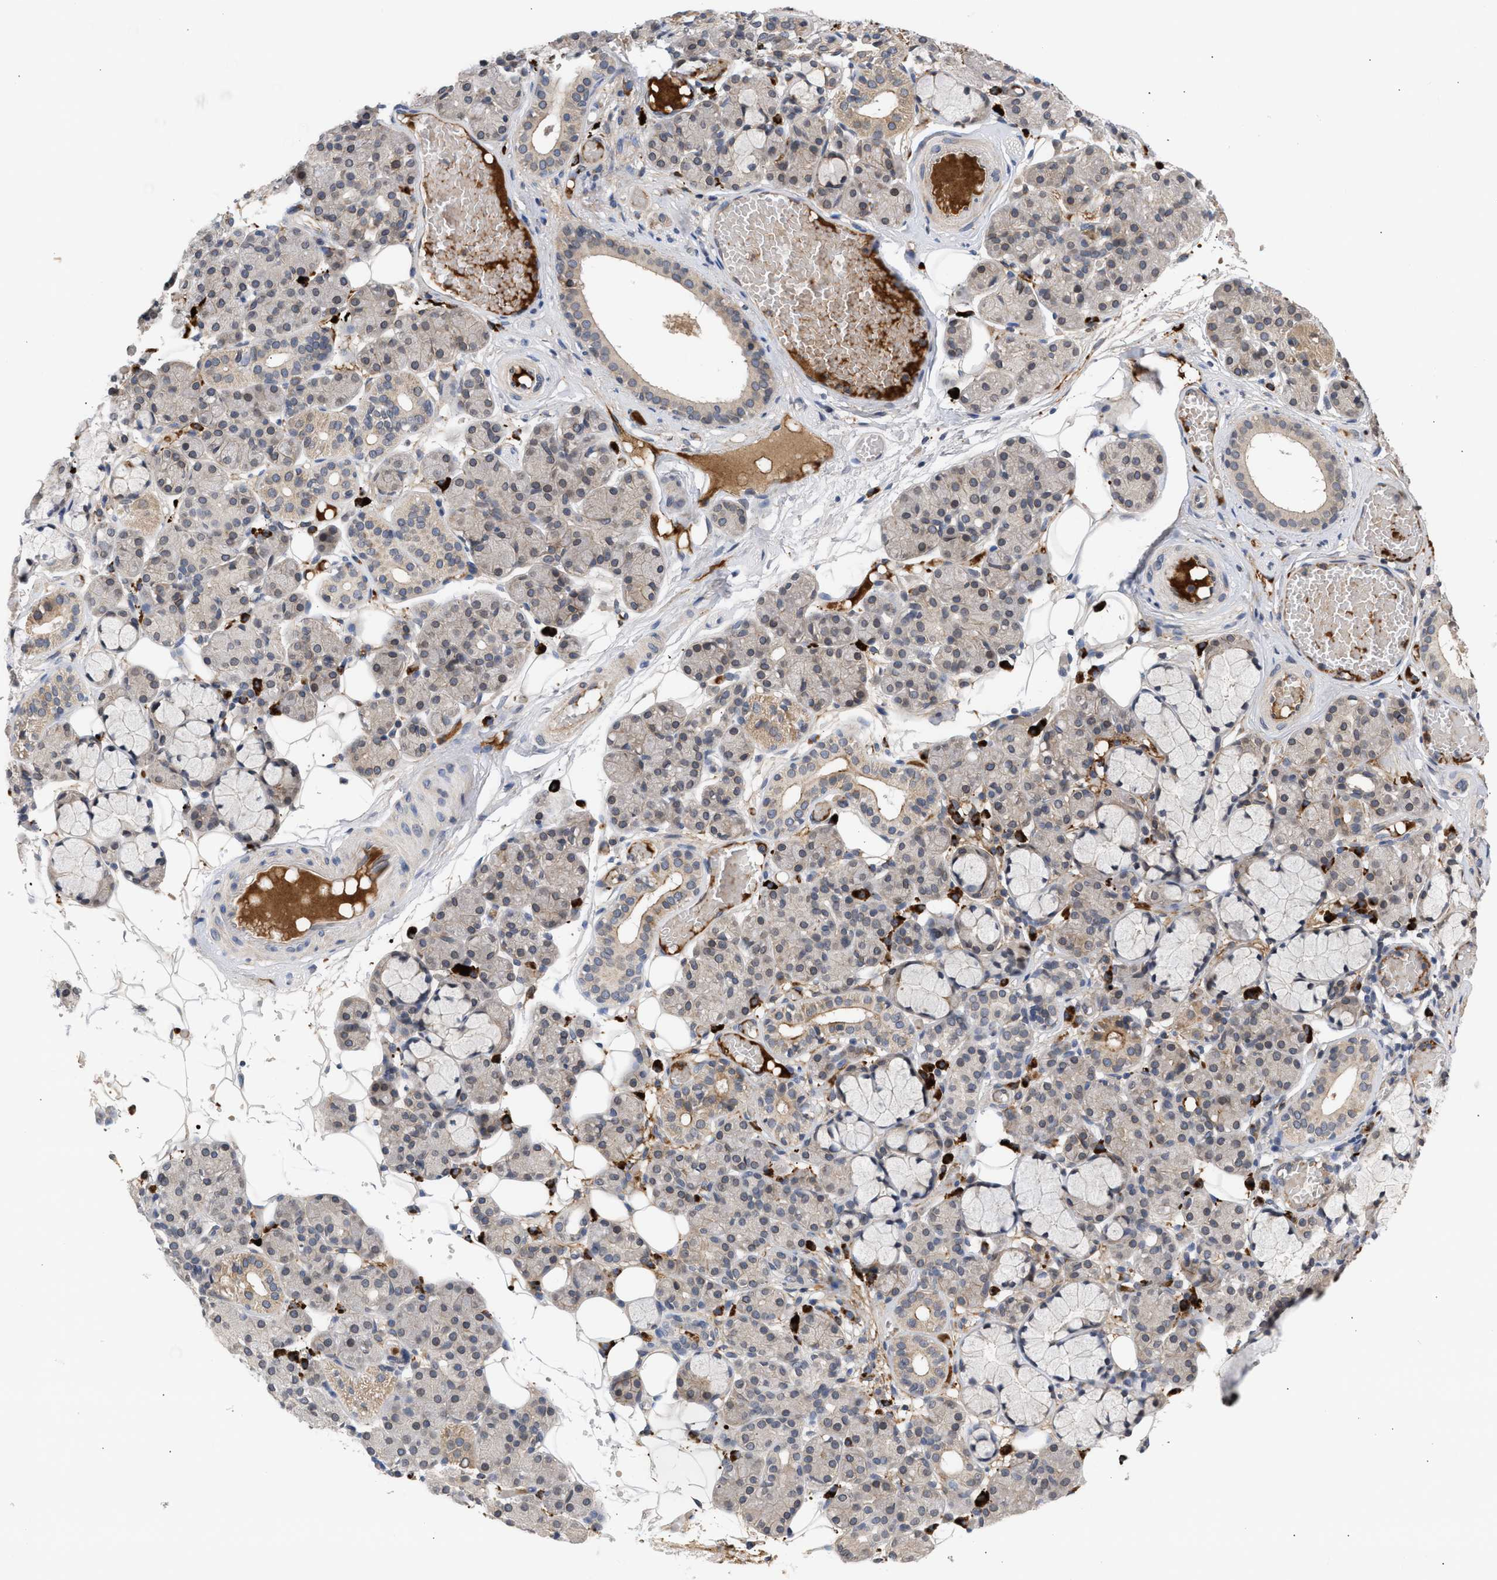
{"staining": {"intensity": "weak", "quantity": "25%-75%", "location": "cytoplasmic/membranous,nuclear"}, "tissue": "salivary gland", "cell_type": "Glandular cells", "image_type": "normal", "snomed": [{"axis": "morphology", "description": "Normal tissue, NOS"}, {"axis": "topography", "description": "Salivary gland"}], "caption": "Immunohistochemical staining of benign human salivary gland displays weak cytoplasmic/membranous,nuclear protein staining in about 25%-75% of glandular cells. The protein of interest is shown in brown color, while the nuclei are stained blue.", "gene": "NUP62", "patient": {"sex": "male", "age": 63}}